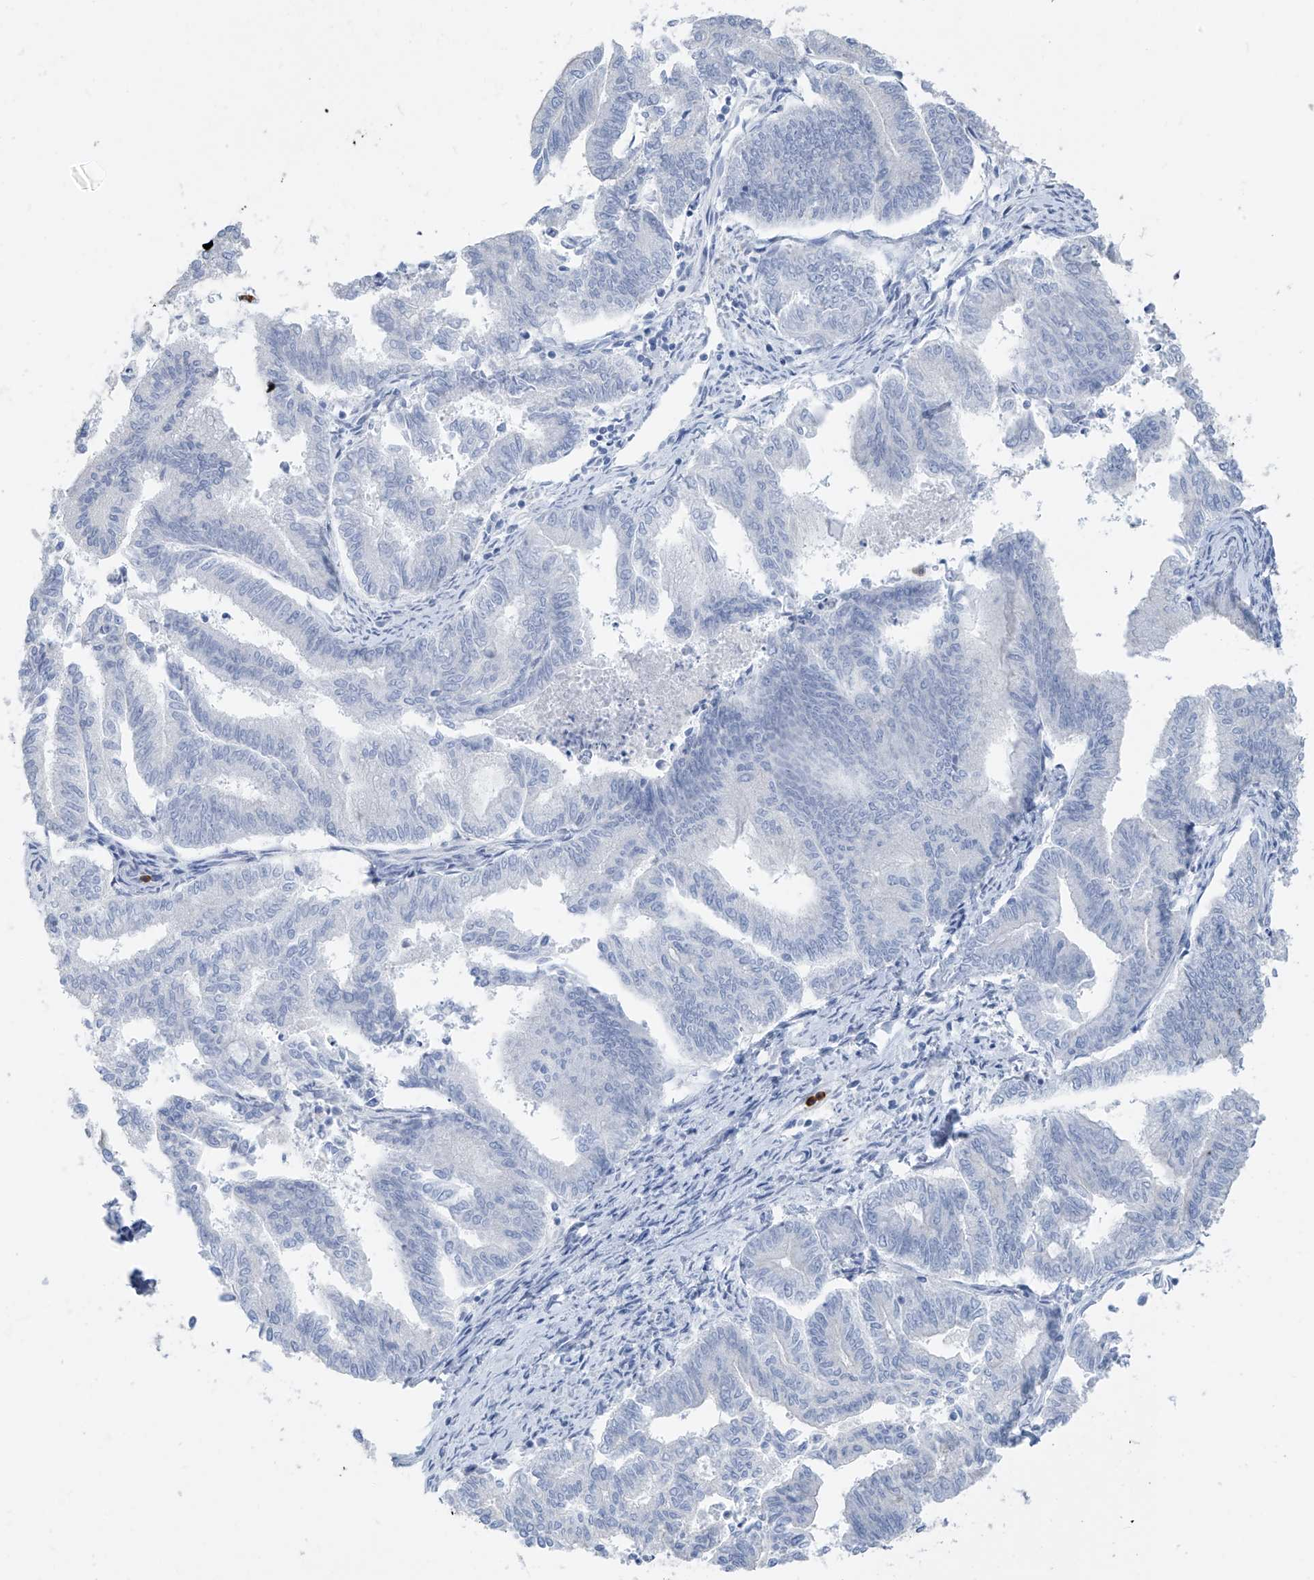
{"staining": {"intensity": "negative", "quantity": "none", "location": "none"}, "tissue": "endometrial cancer", "cell_type": "Tumor cells", "image_type": "cancer", "snomed": [{"axis": "morphology", "description": "Adenocarcinoma, NOS"}, {"axis": "topography", "description": "Endometrium"}], "caption": "There is no significant positivity in tumor cells of endometrial adenocarcinoma. Brightfield microscopy of IHC stained with DAB (3,3'-diaminobenzidine) (brown) and hematoxylin (blue), captured at high magnification.", "gene": "PAFAH1B3", "patient": {"sex": "female", "age": 79}}